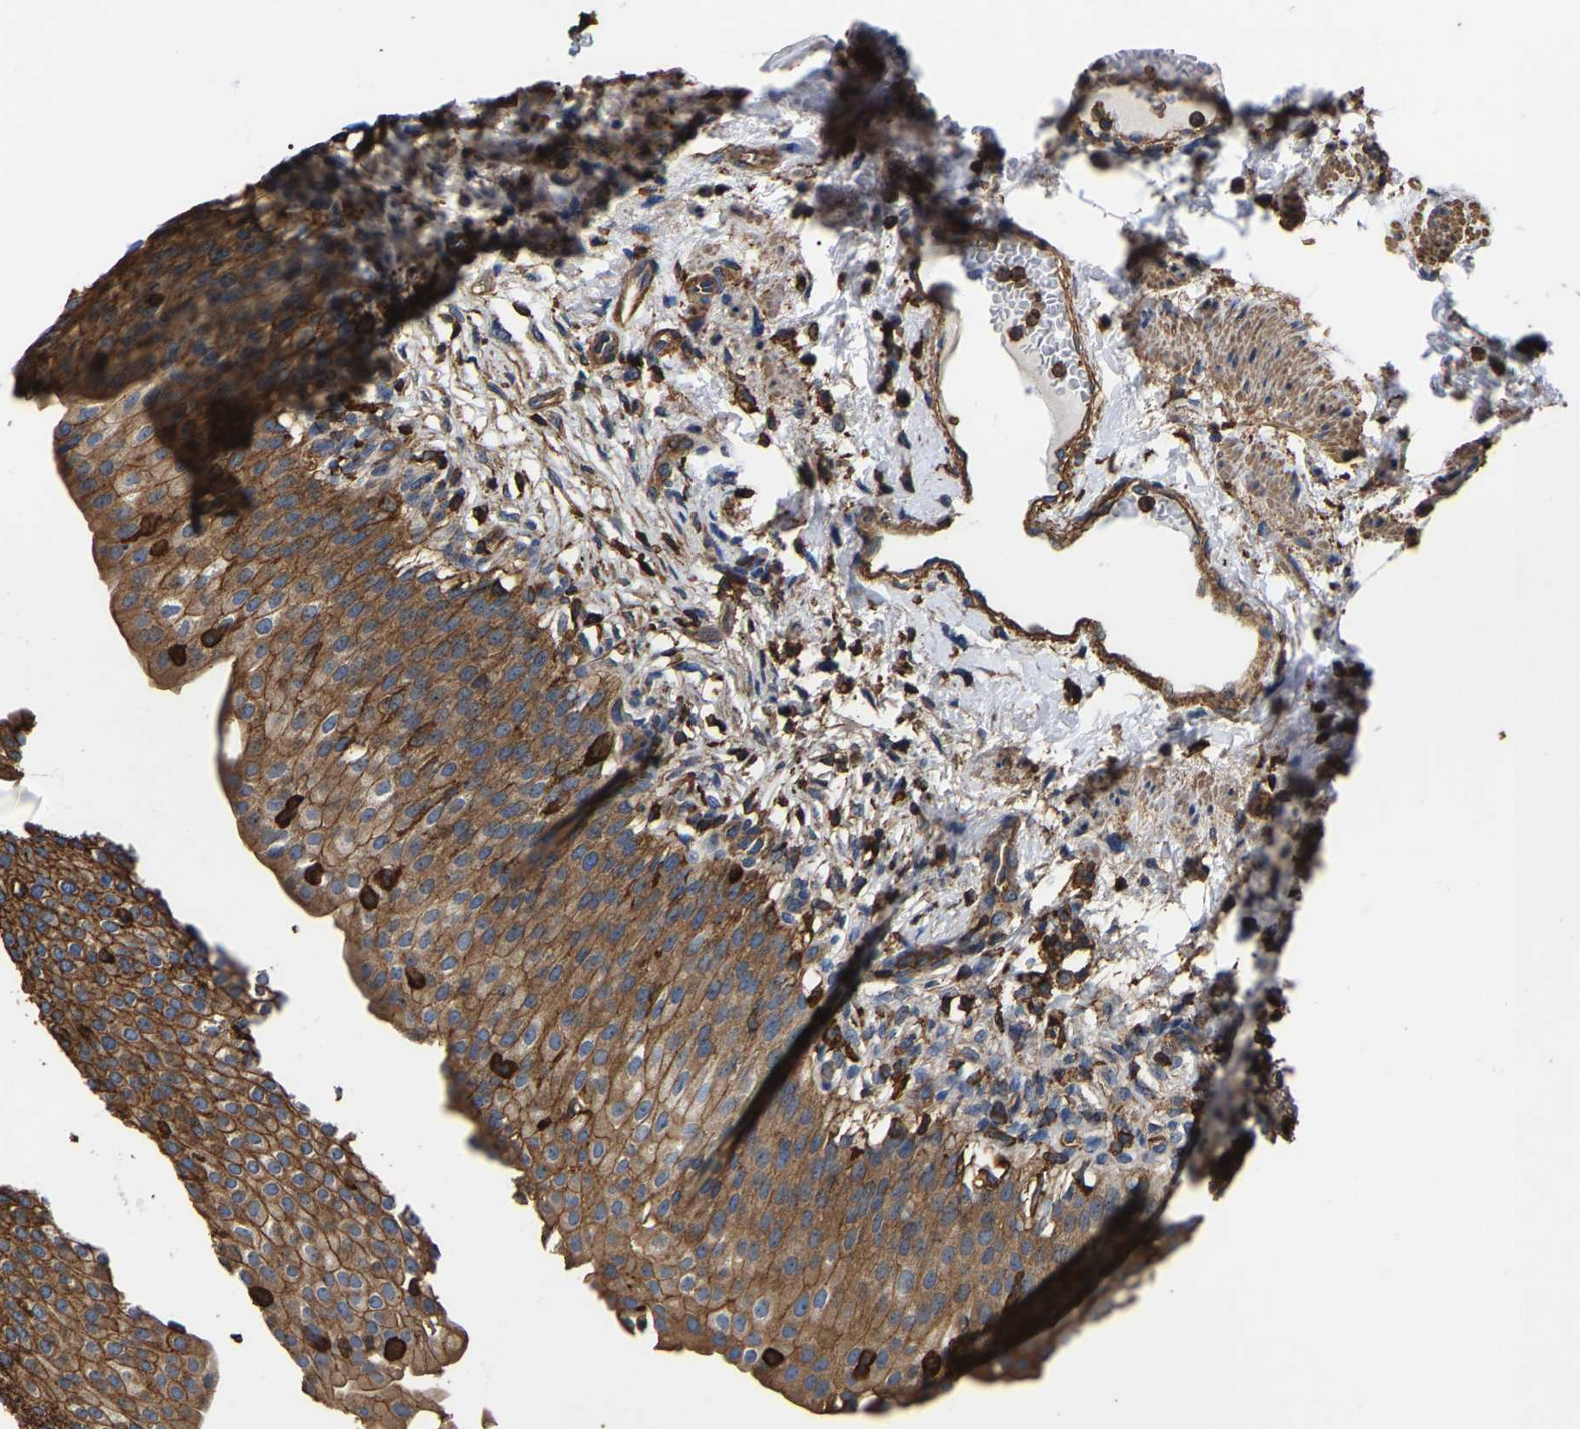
{"staining": {"intensity": "moderate", "quantity": ">75%", "location": "cytoplasmic/membranous"}, "tissue": "urinary bladder", "cell_type": "Urothelial cells", "image_type": "normal", "snomed": [{"axis": "morphology", "description": "Normal tissue, NOS"}, {"axis": "topography", "description": "Urinary bladder"}], "caption": "Urinary bladder stained with immunohistochemistry shows moderate cytoplasmic/membranous expression in about >75% of urothelial cells.", "gene": "ARMT1", "patient": {"sex": "female", "age": 60}}